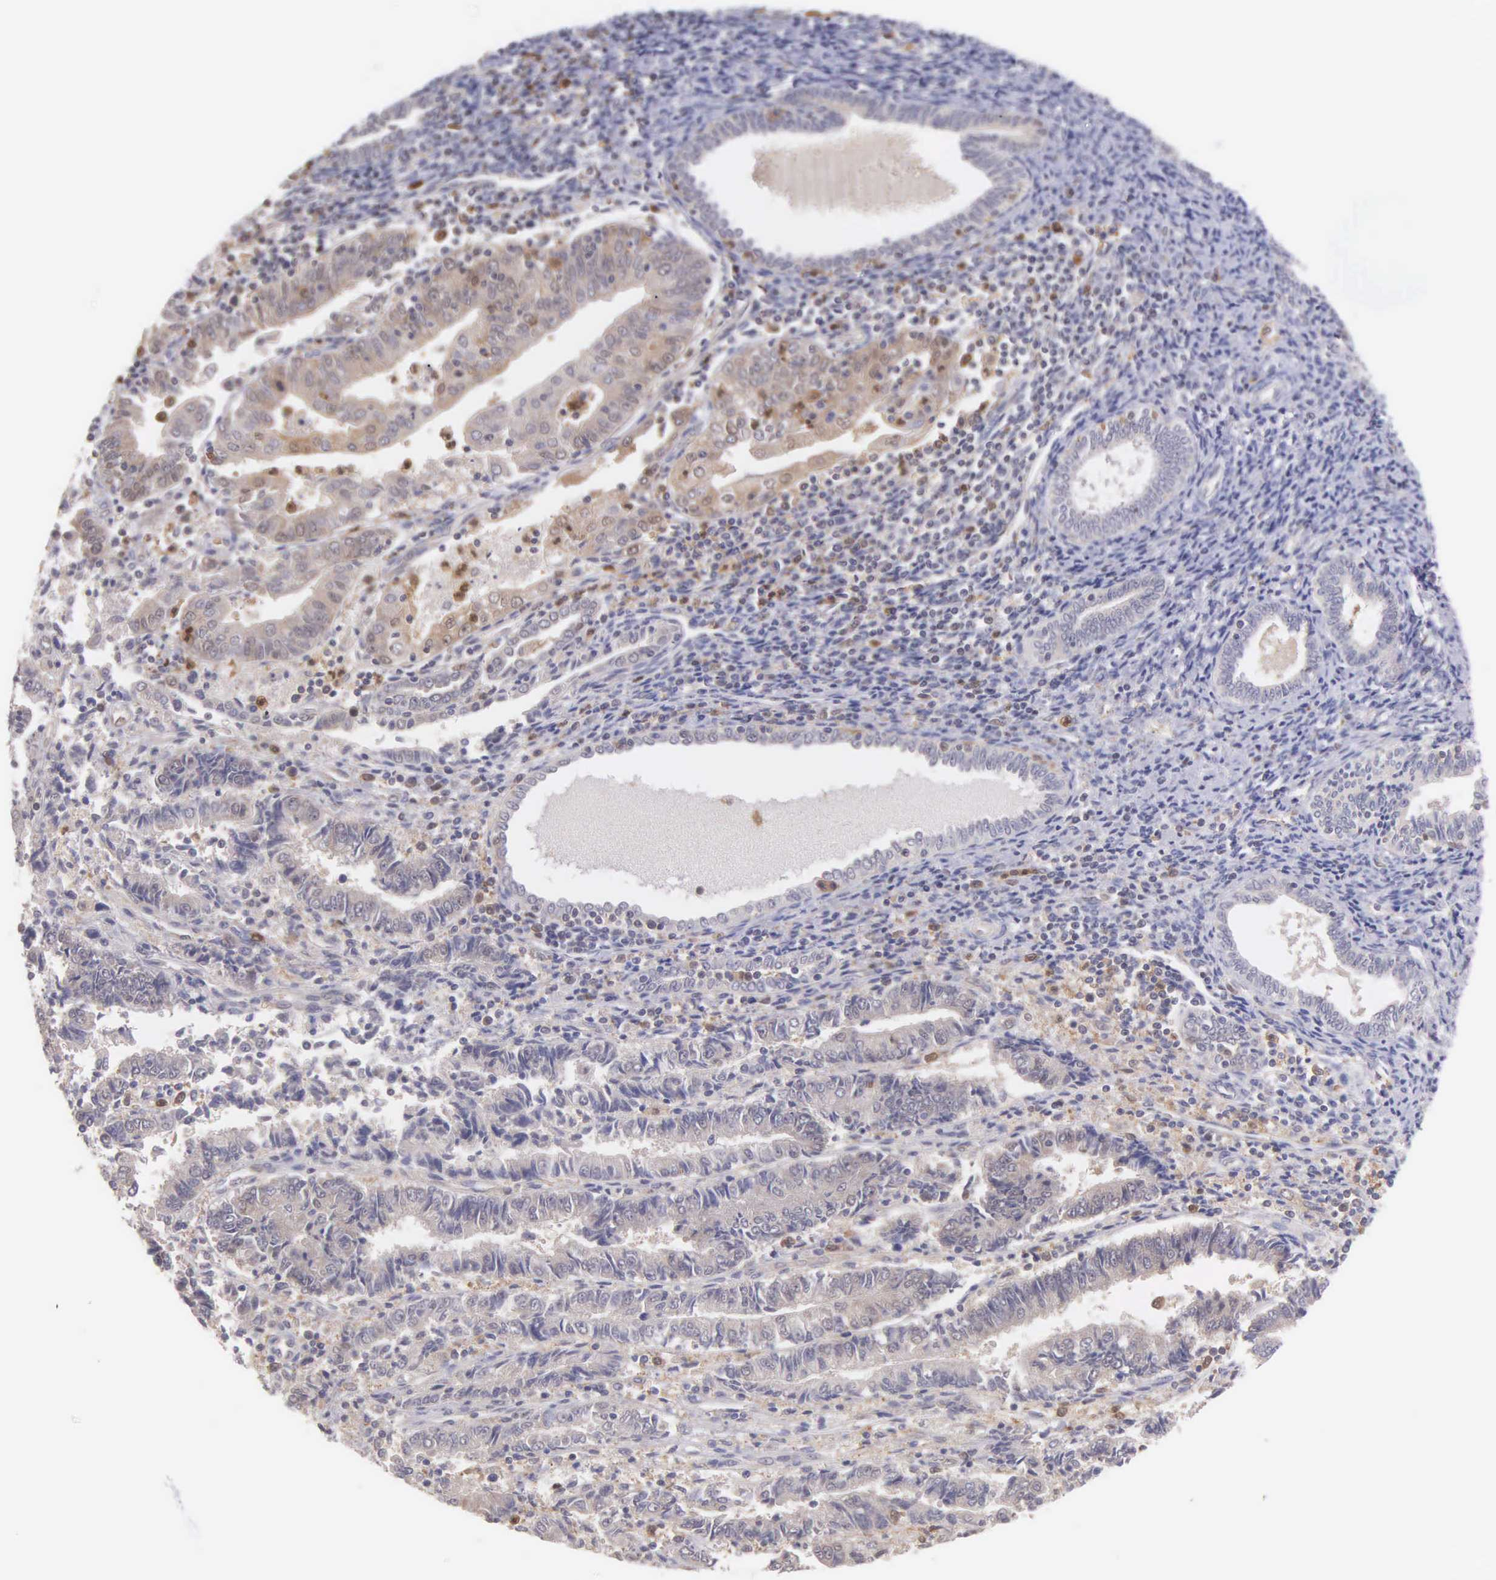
{"staining": {"intensity": "weak", "quantity": "25%-75%", "location": "cytoplasmic/membranous"}, "tissue": "endometrial cancer", "cell_type": "Tumor cells", "image_type": "cancer", "snomed": [{"axis": "morphology", "description": "Adenocarcinoma, NOS"}, {"axis": "topography", "description": "Endometrium"}], "caption": "Adenocarcinoma (endometrial) stained with a protein marker shows weak staining in tumor cells.", "gene": "BID", "patient": {"sex": "female", "age": 75}}